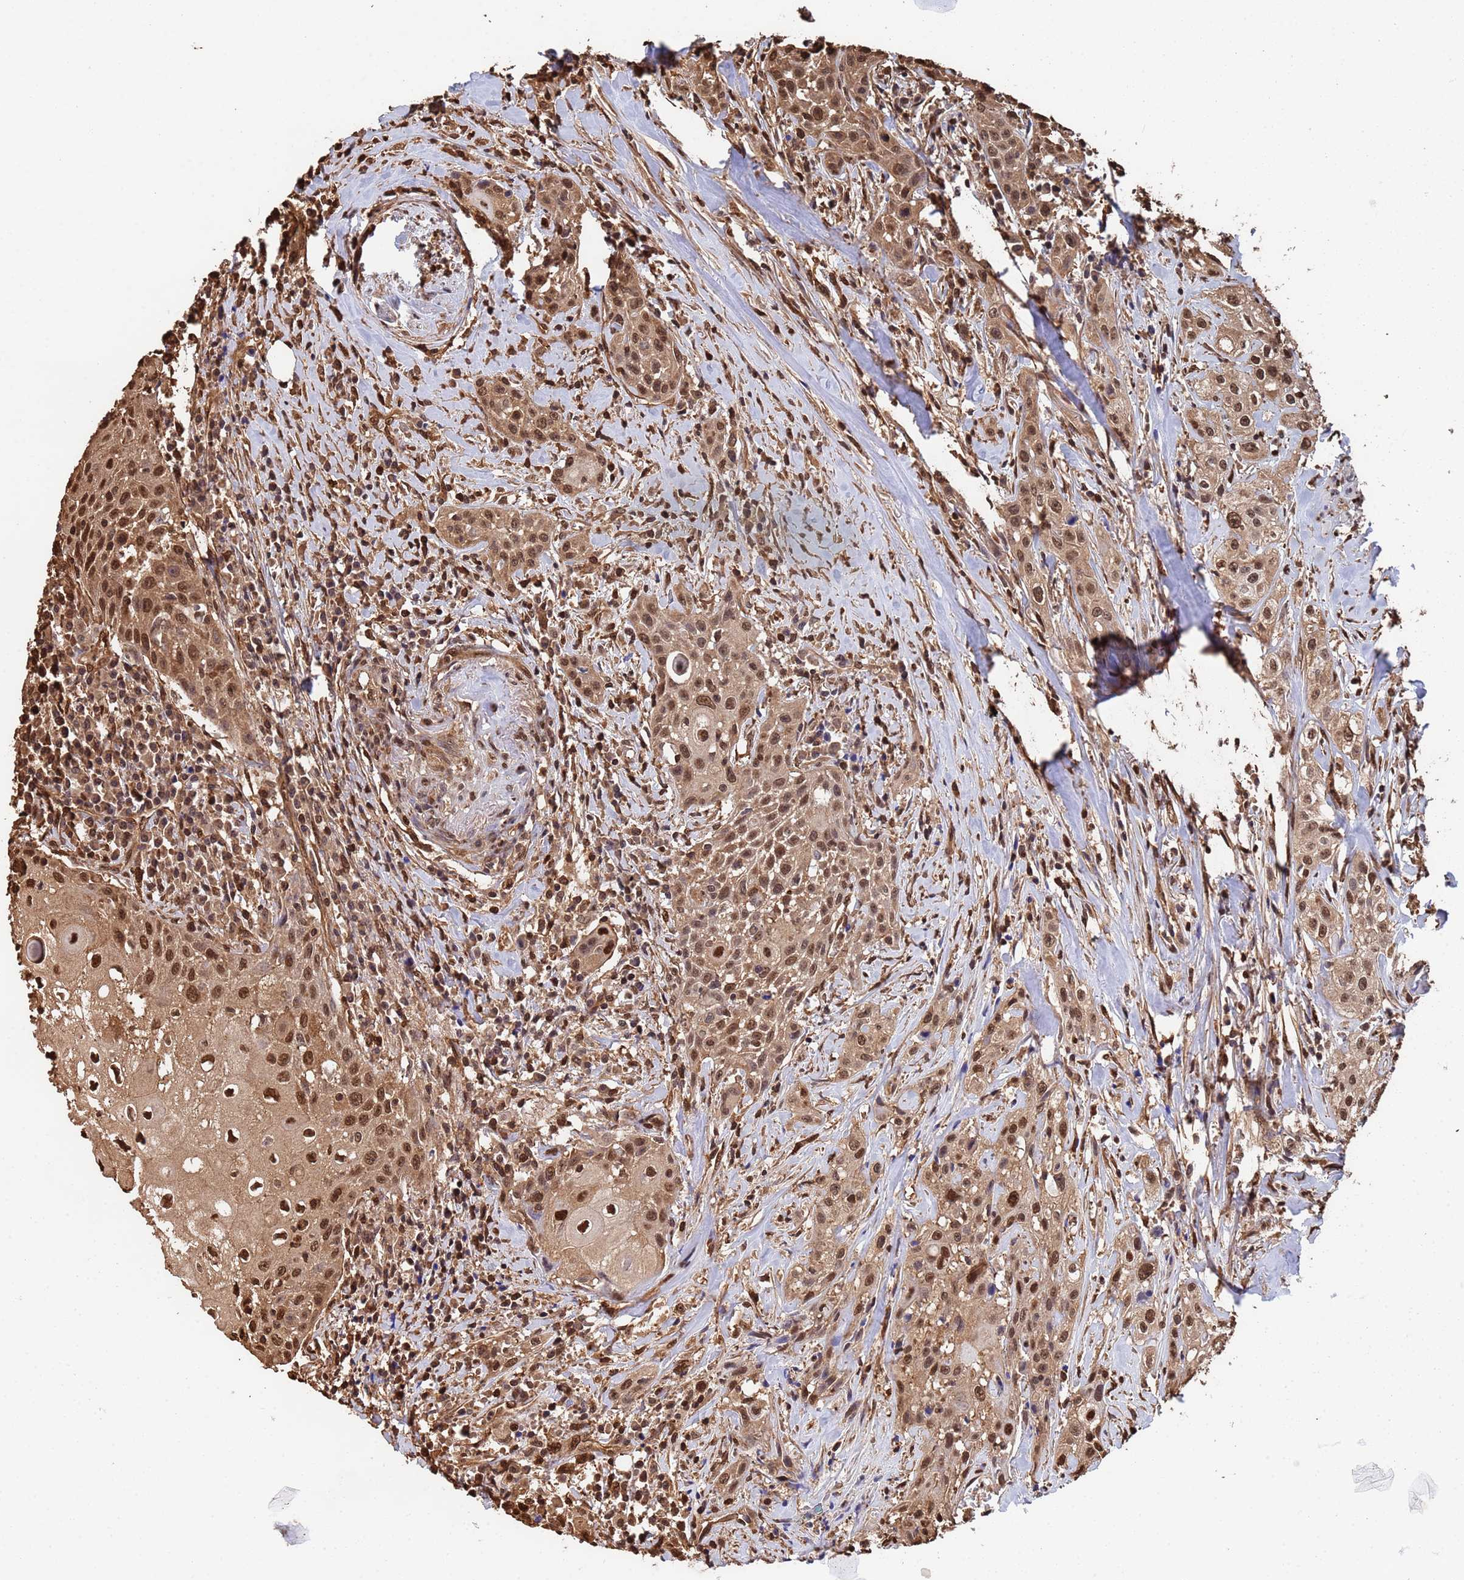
{"staining": {"intensity": "strong", "quantity": ">75%", "location": "nuclear"}, "tissue": "head and neck cancer", "cell_type": "Tumor cells", "image_type": "cancer", "snomed": [{"axis": "morphology", "description": "Squamous cell carcinoma, NOS"}, {"axis": "topography", "description": "Oral tissue"}, {"axis": "topography", "description": "Head-Neck"}], "caption": "Immunohistochemical staining of head and neck squamous cell carcinoma exhibits high levels of strong nuclear expression in approximately >75% of tumor cells. Ihc stains the protein of interest in brown and the nuclei are stained blue.", "gene": "SUMO4", "patient": {"sex": "female", "age": 82}}